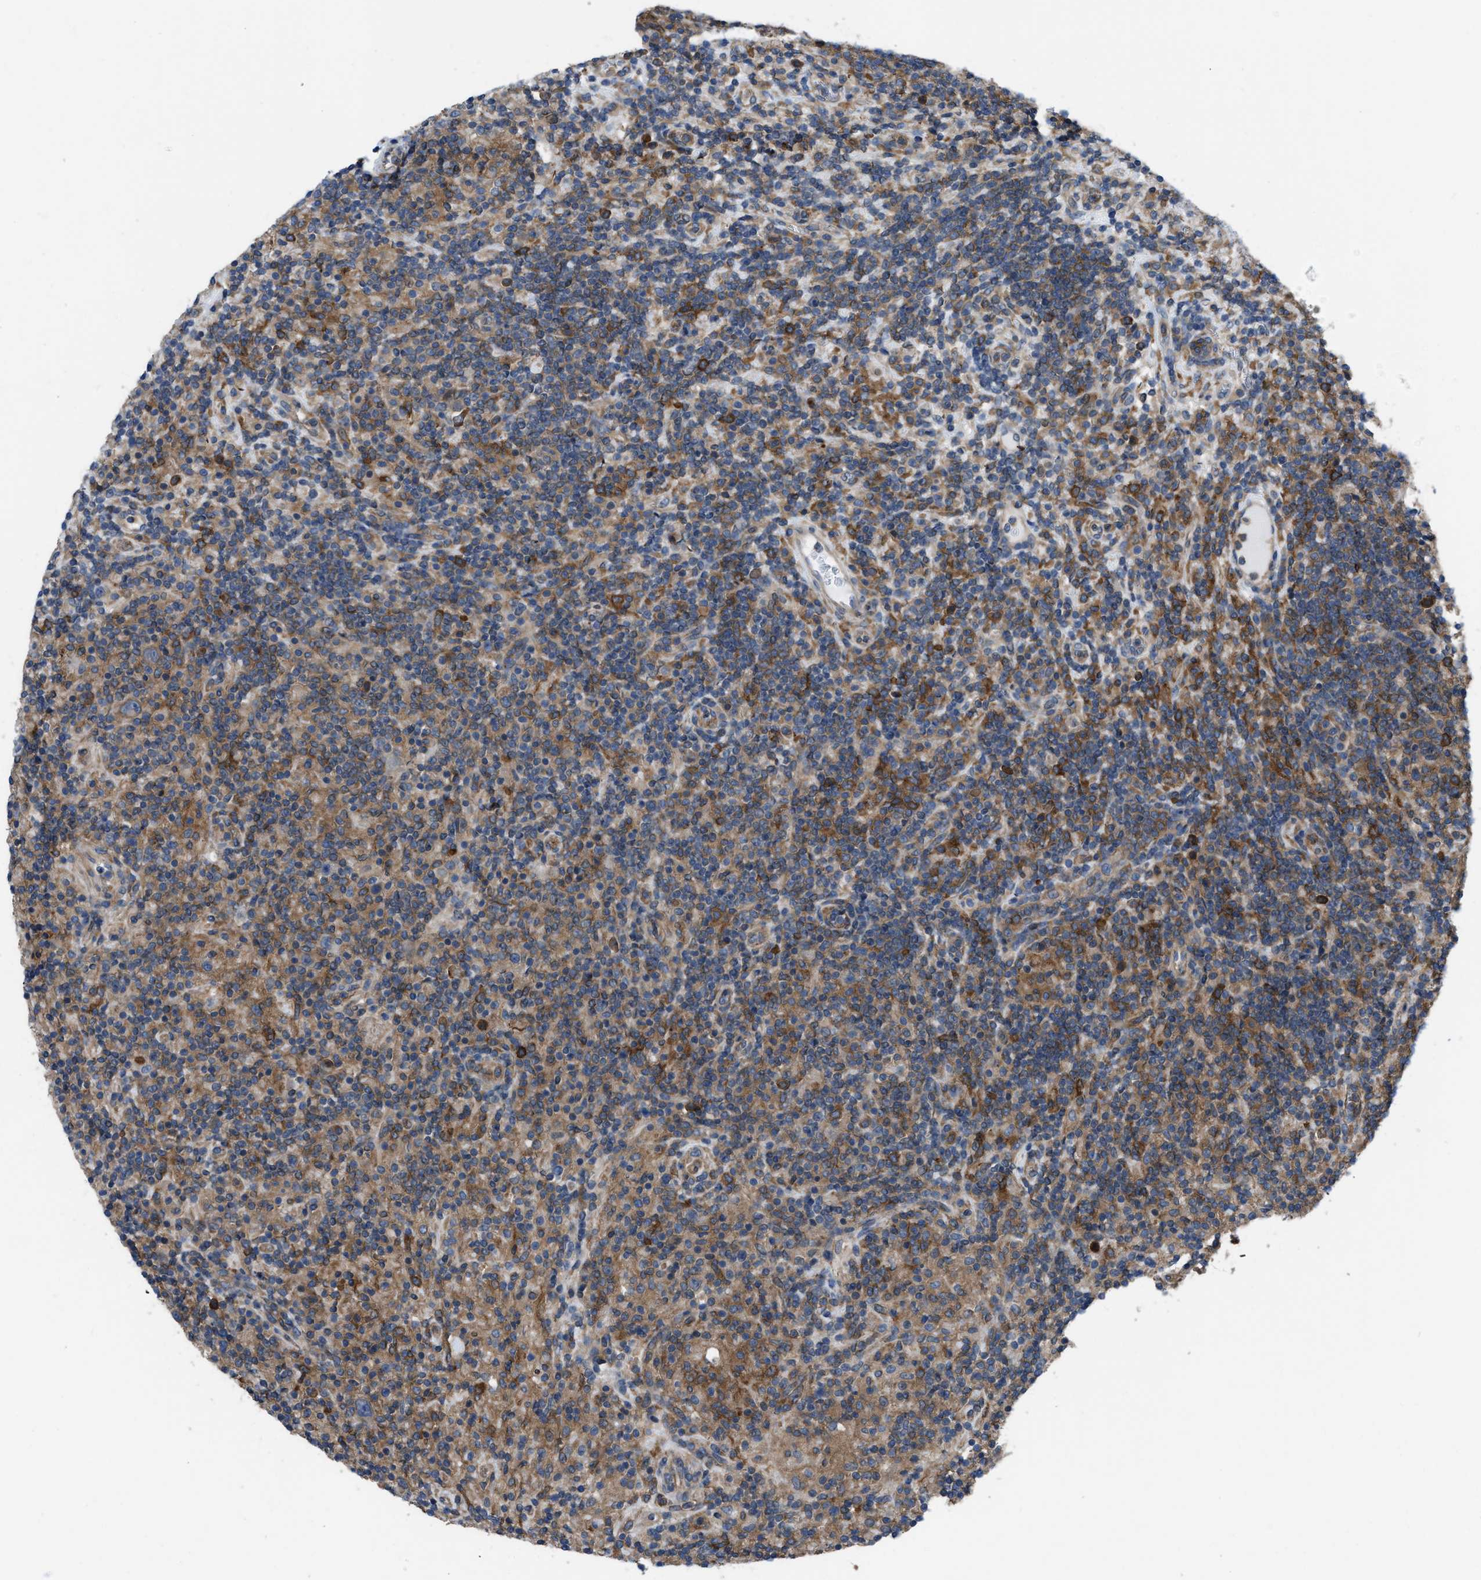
{"staining": {"intensity": "moderate", "quantity": ">75%", "location": "cytoplasmic/membranous"}, "tissue": "lymphoma", "cell_type": "Tumor cells", "image_type": "cancer", "snomed": [{"axis": "morphology", "description": "Hodgkin's disease, NOS"}, {"axis": "topography", "description": "Lymph node"}], "caption": "Lymphoma stained for a protein exhibits moderate cytoplasmic/membranous positivity in tumor cells.", "gene": "MYO18A", "patient": {"sex": "male", "age": 70}}